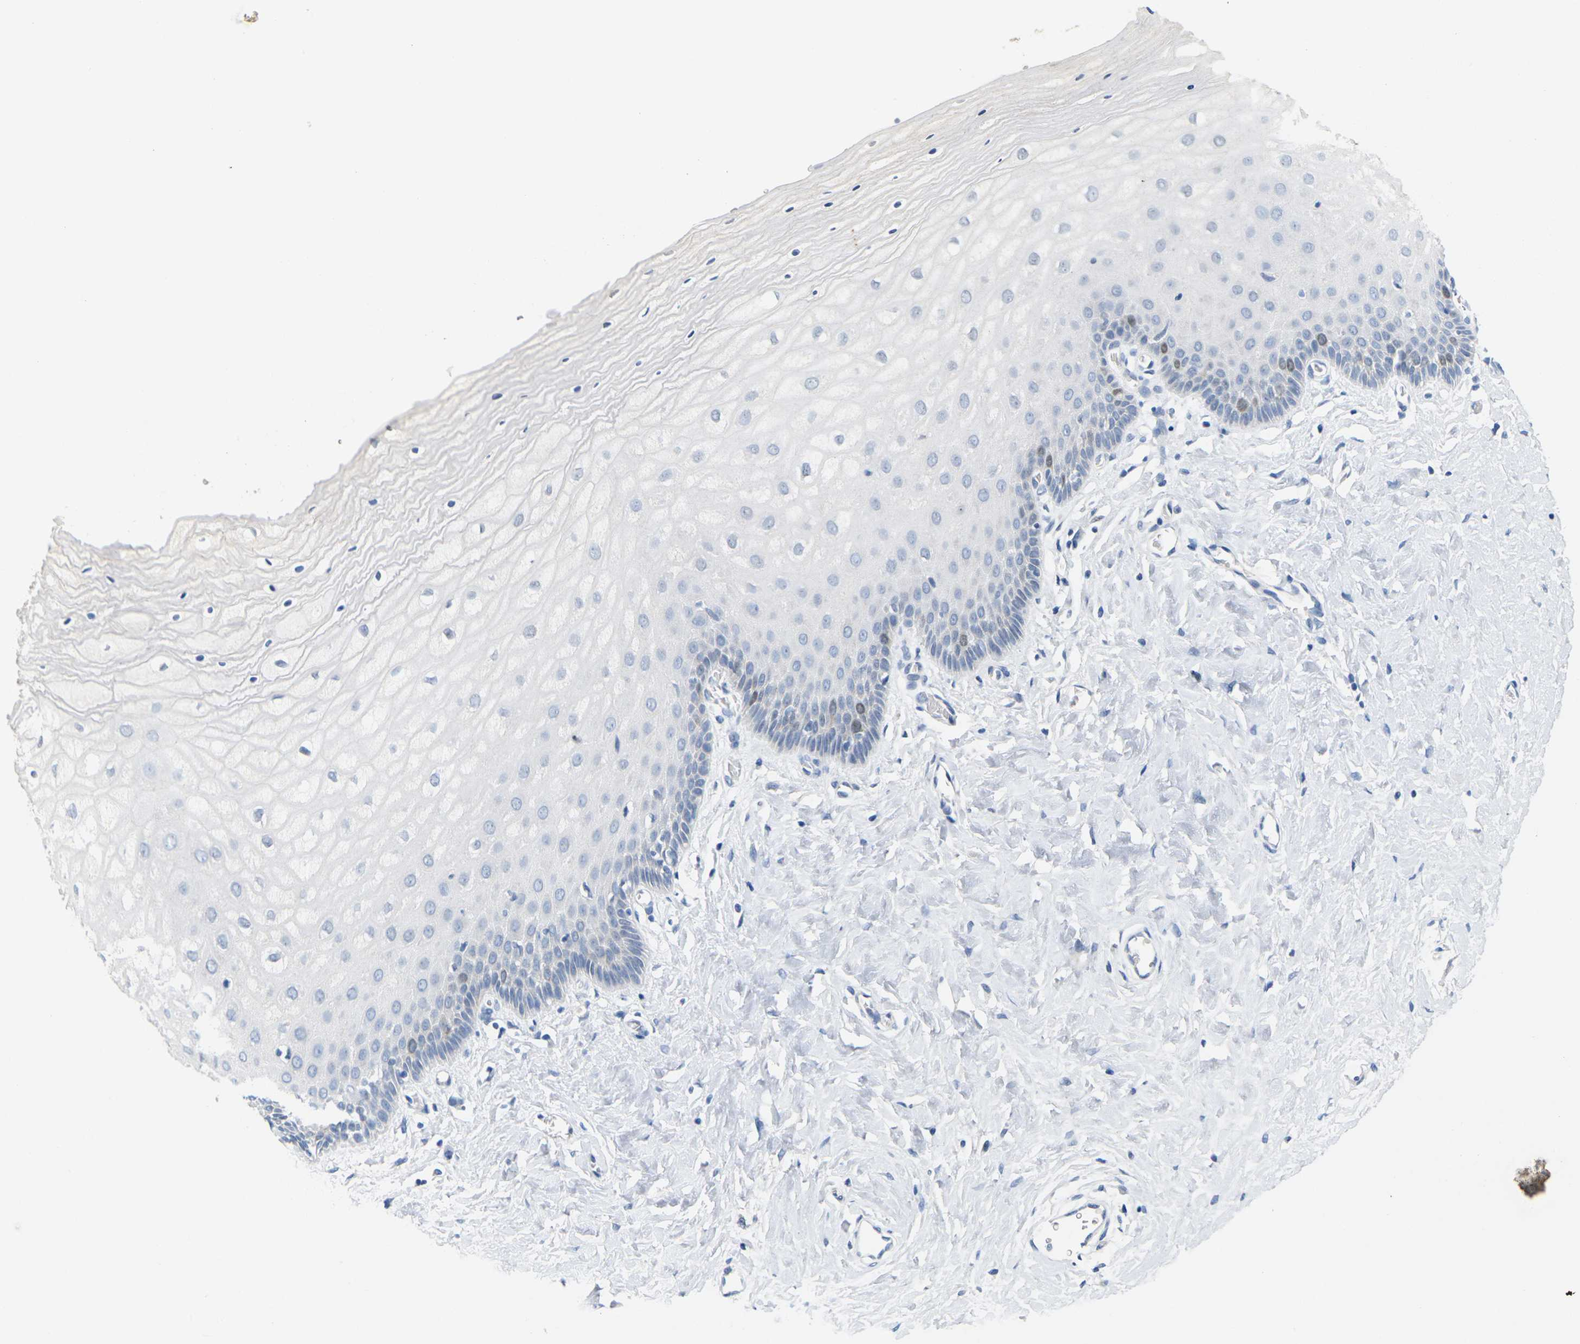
{"staining": {"intensity": "negative", "quantity": "none", "location": "none"}, "tissue": "cervix", "cell_type": "Glandular cells", "image_type": "normal", "snomed": [{"axis": "morphology", "description": "Normal tissue, NOS"}, {"axis": "topography", "description": "Cervix"}], "caption": "Image shows no protein staining in glandular cells of normal cervix.", "gene": "CDK2", "patient": {"sex": "female", "age": 55}}